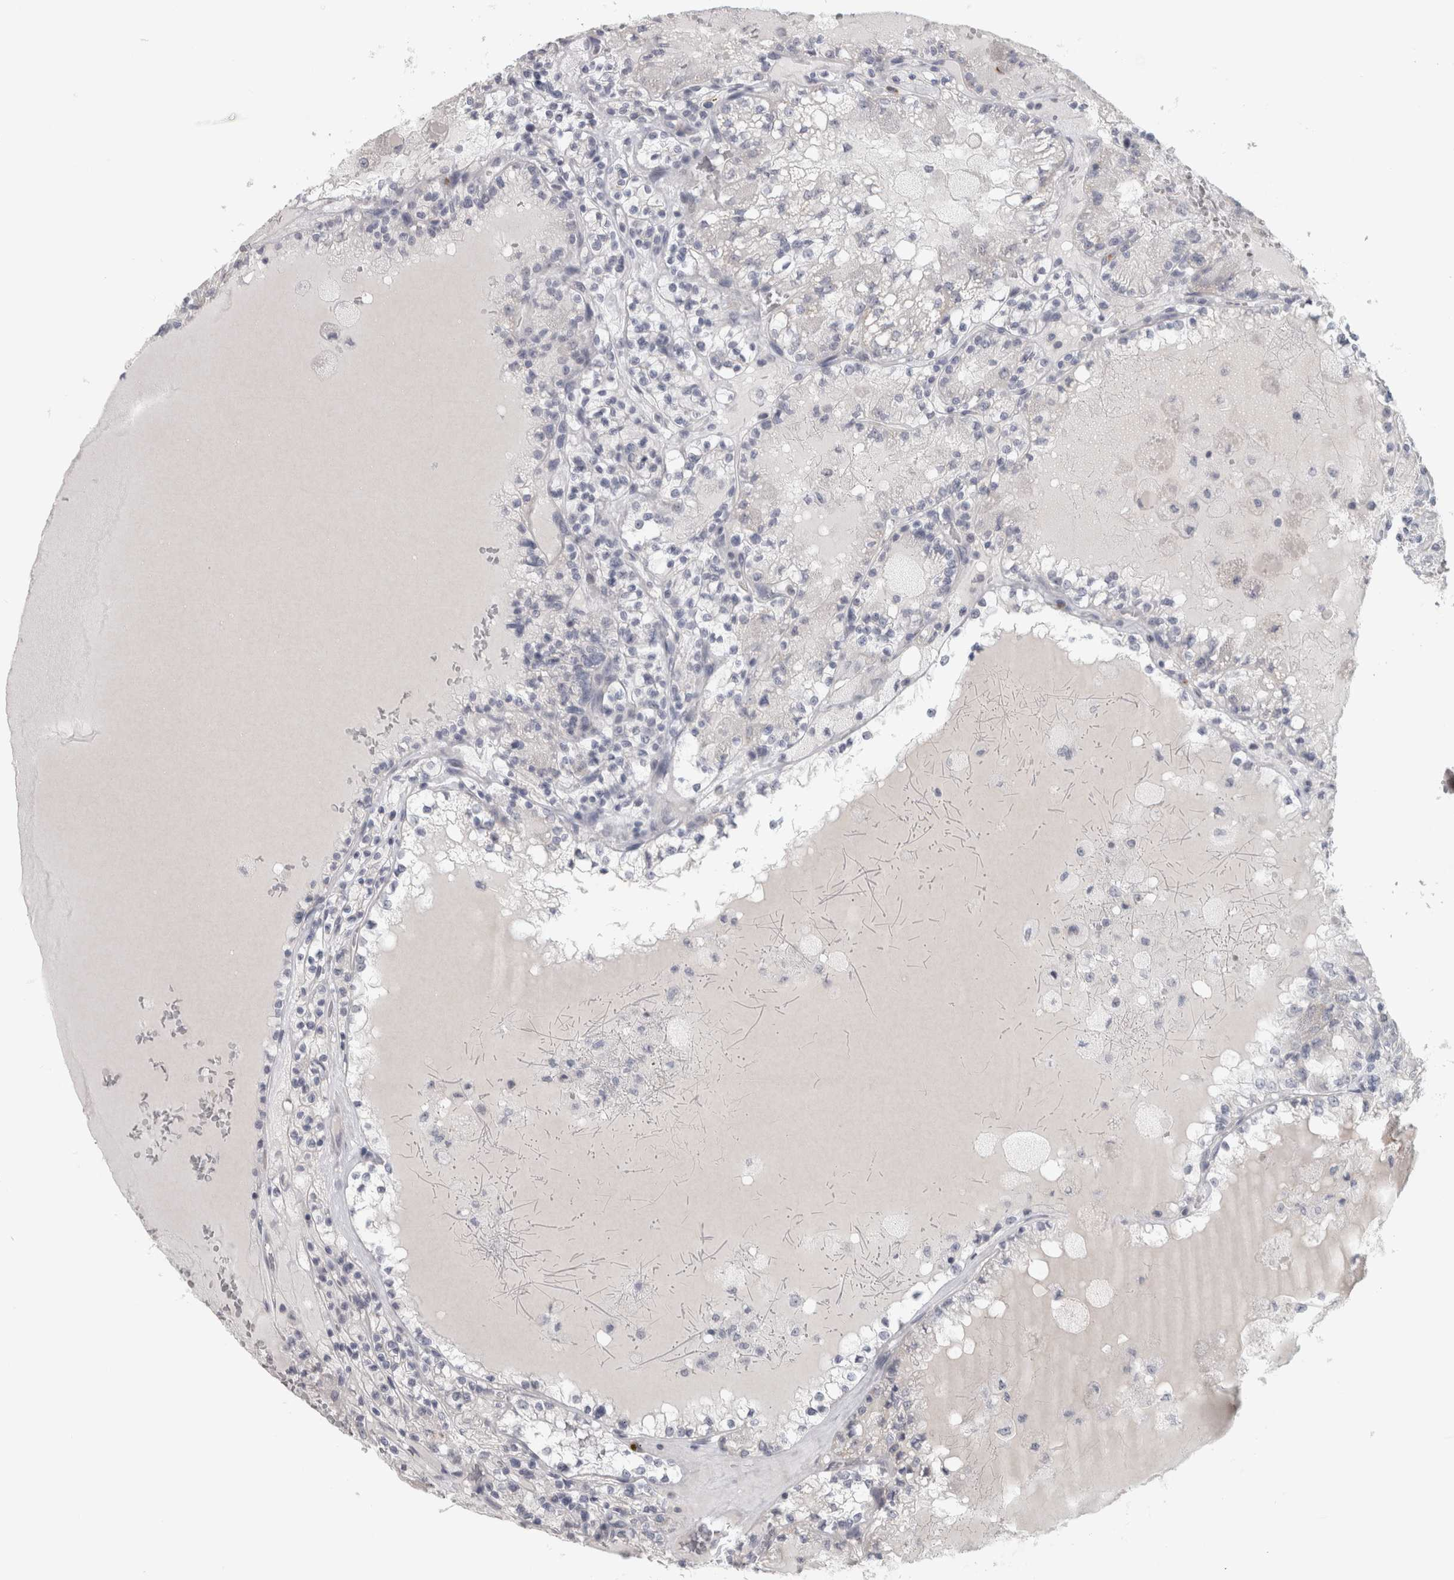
{"staining": {"intensity": "negative", "quantity": "none", "location": "none"}, "tissue": "renal cancer", "cell_type": "Tumor cells", "image_type": "cancer", "snomed": [{"axis": "morphology", "description": "Adenocarcinoma, NOS"}, {"axis": "topography", "description": "Kidney"}], "caption": "The histopathology image displays no staining of tumor cells in renal adenocarcinoma.", "gene": "PTPRN2", "patient": {"sex": "female", "age": 56}}